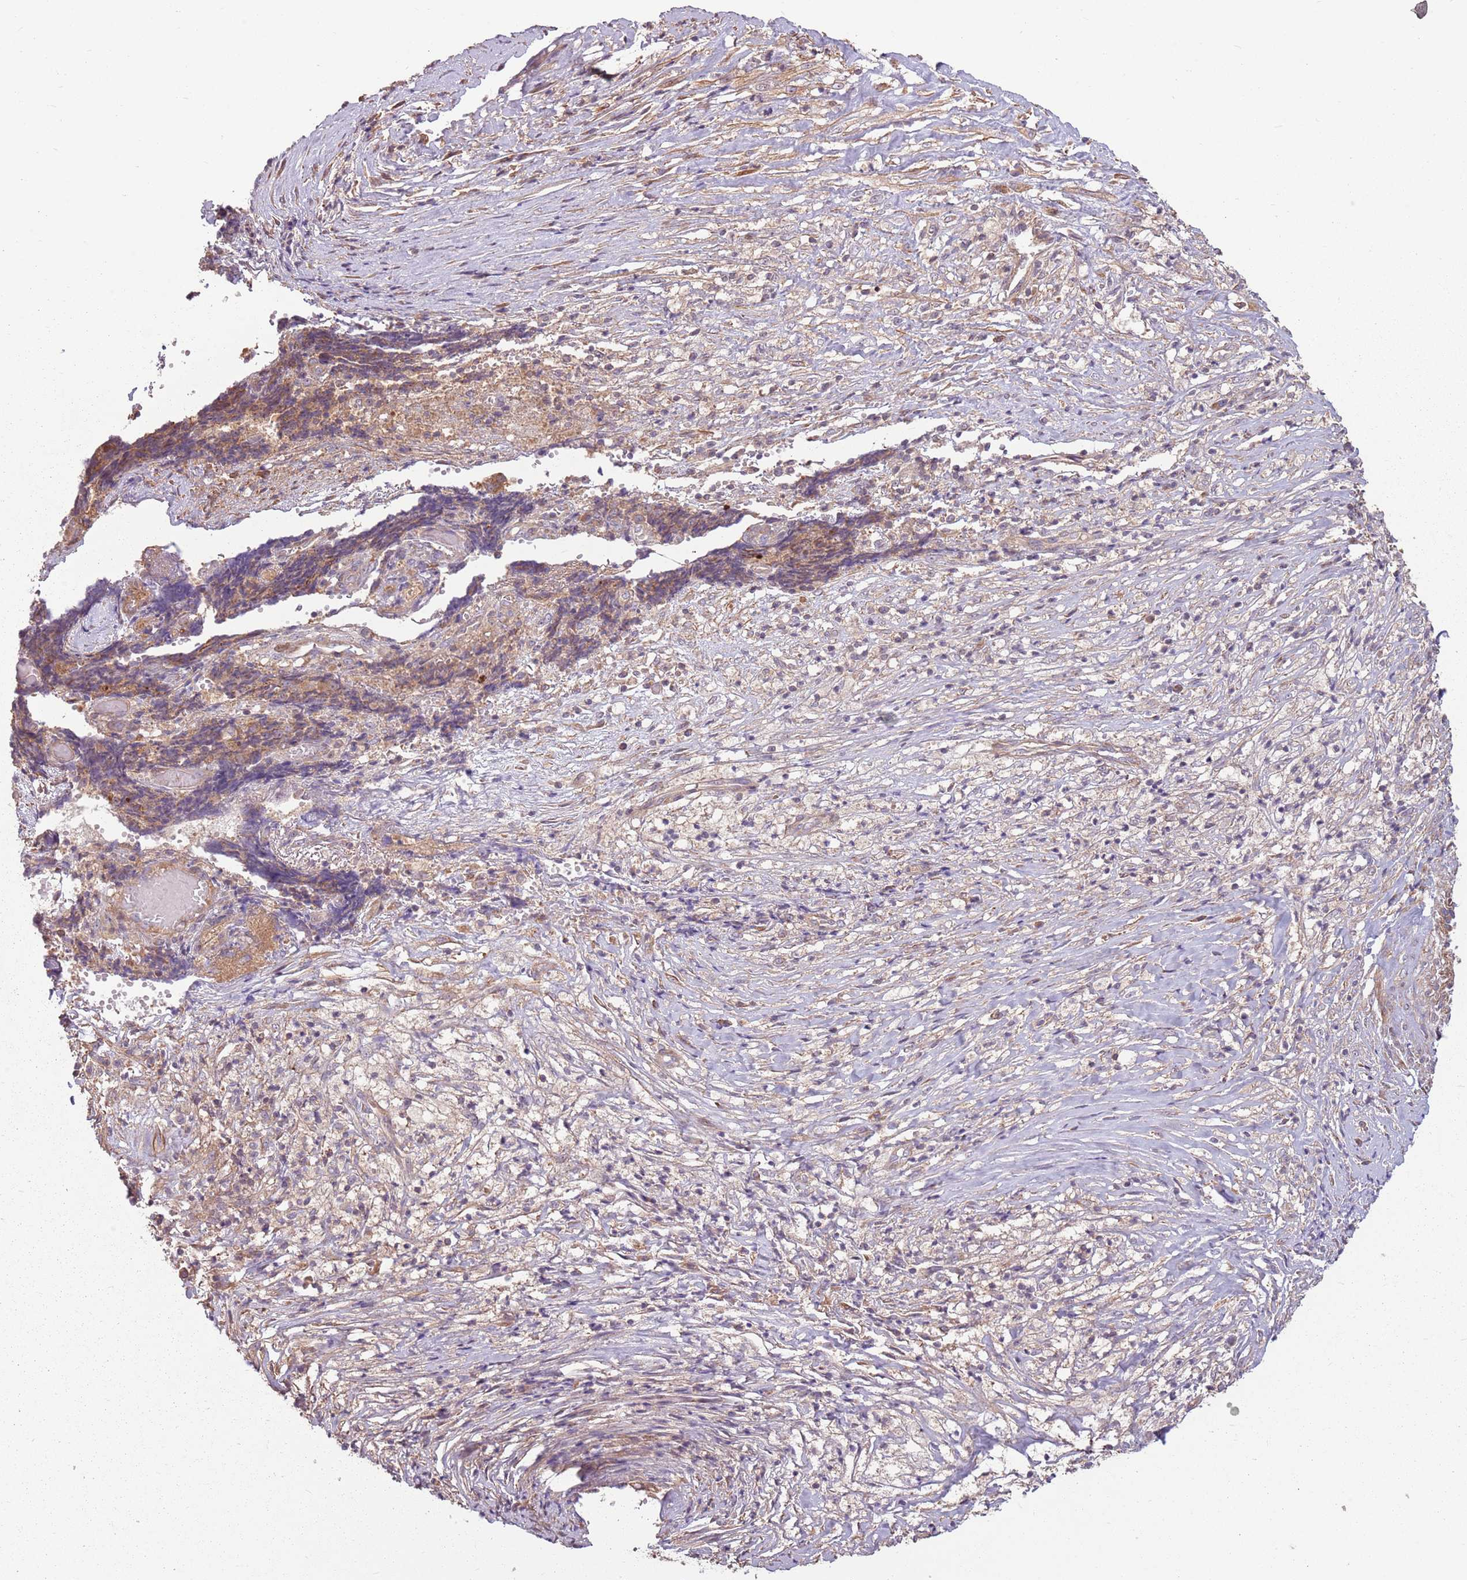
{"staining": {"intensity": "moderate", "quantity": ">75%", "location": "cytoplasmic/membranous"}, "tissue": "ovarian cancer", "cell_type": "Tumor cells", "image_type": "cancer", "snomed": [{"axis": "morphology", "description": "Carcinoma, endometroid"}, {"axis": "topography", "description": "Ovary"}], "caption": "Tumor cells show moderate cytoplasmic/membranous staining in about >75% of cells in ovarian endometroid carcinoma.", "gene": "RPL21", "patient": {"sex": "female", "age": 42}}